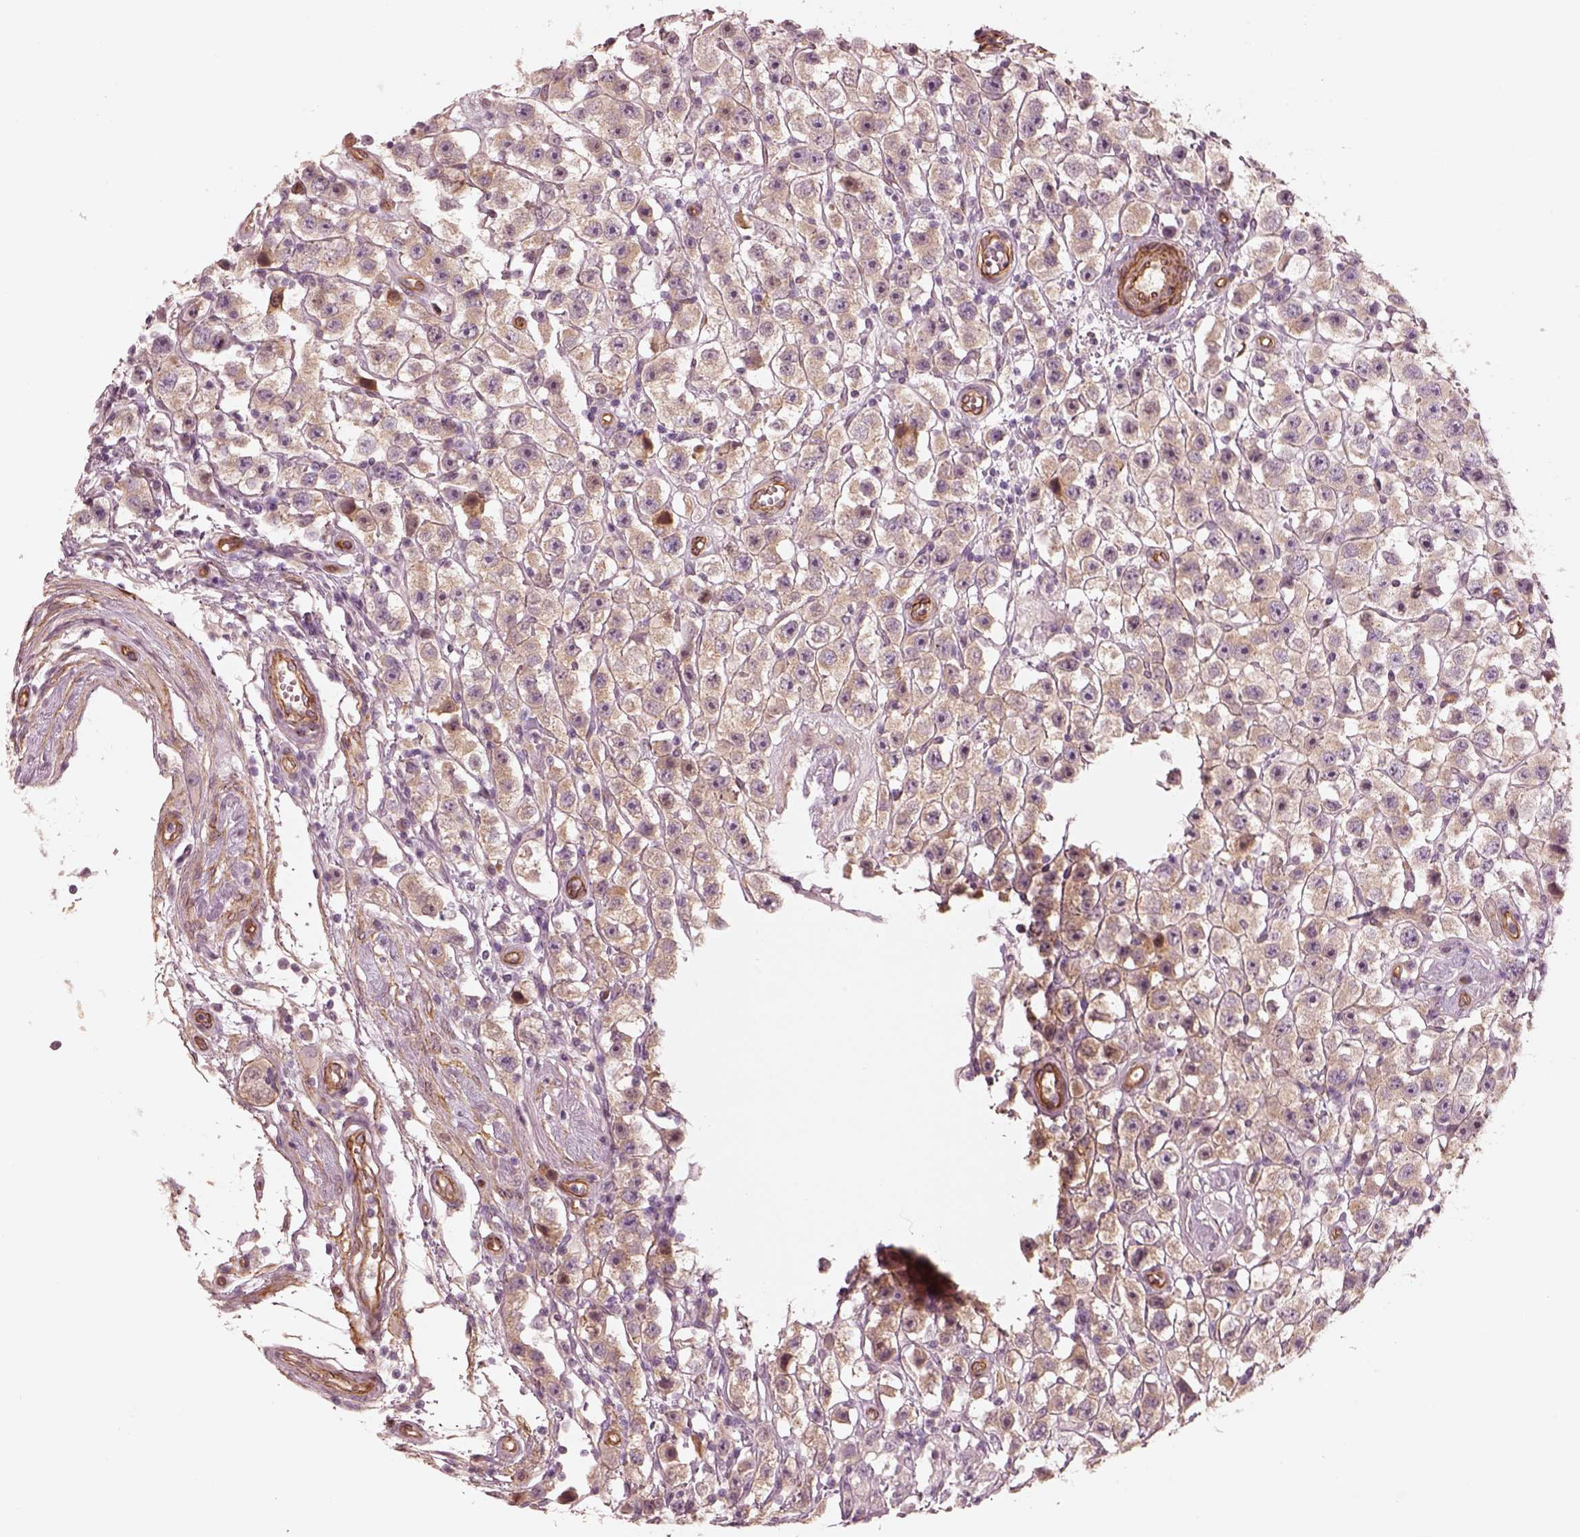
{"staining": {"intensity": "weak", "quantity": ">75%", "location": "cytoplasmic/membranous"}, "tissue": "testis cancer", "cell_type": "Tumor cells", "image_type": "cancer", "snomed": [{"axis": "morphology", "description": "Seminoma, NOS"}, {"axis": "topography", "description": "Testis"}], "caption": "IHC (DAB) staining of seminoma (testis) demonstrates weak cytoplasmic/membranous protein positivity in approximately >75% of tumor cells.", "gene": "CRYM", "patient": {"sex": "male", "age": 45}}